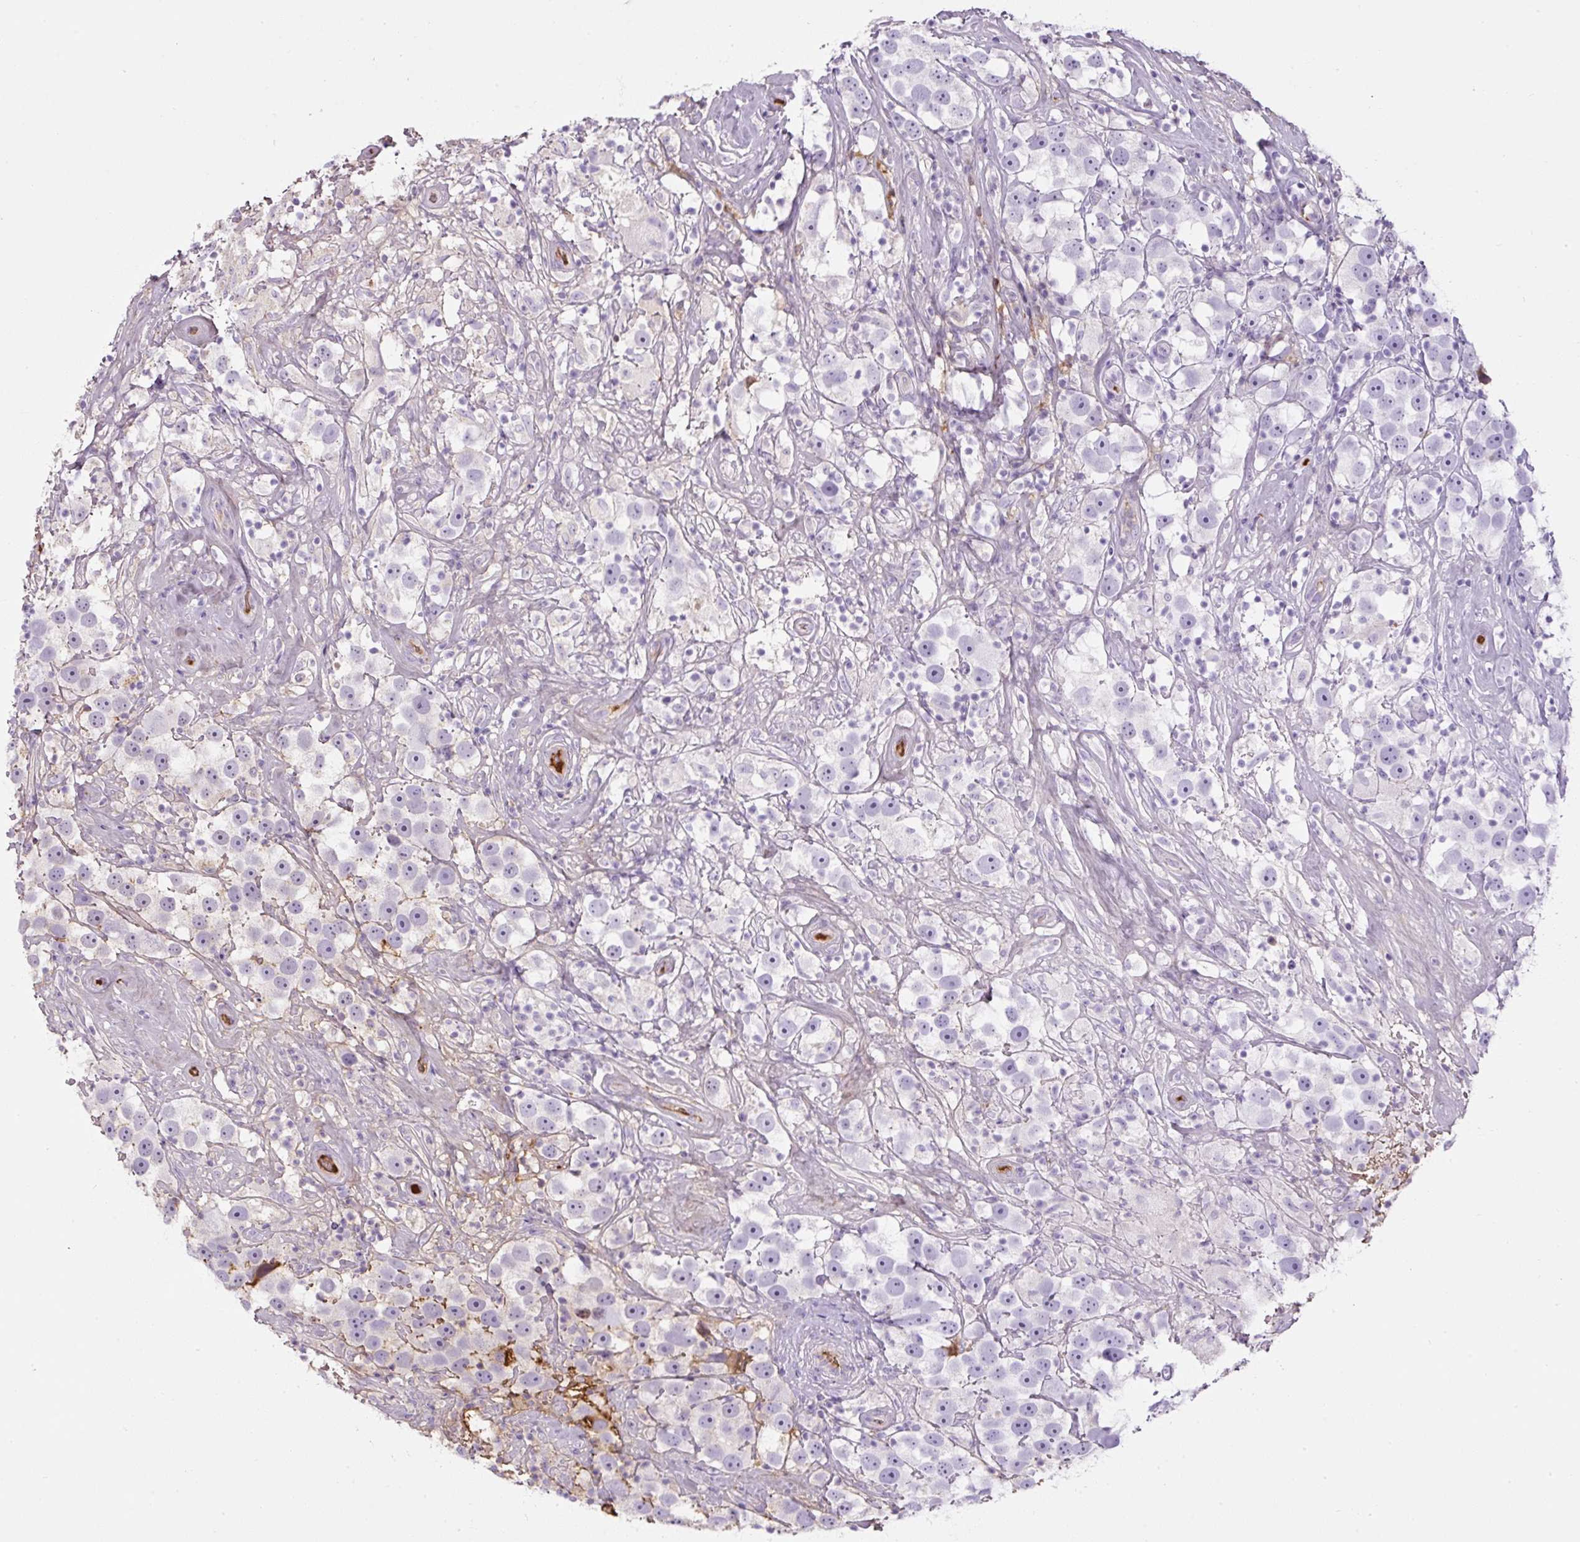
{"staining": {"intensity": "negative", "quantity": "none", "location": "none"}, "tissue": "testis cancer", "cell_type": "Tumor cells", "image_type": "cancer", "snomed": [{"axis": "morphology", "description": "Seminoma, NOS"}, {"axis": "topography", "description": "Testis"}], "caption": "Protein analysis of testis cancer (seminoma) shows no significant staining in tumor cells.", "gene": "APOA1", "patient": {"sex": "male", "age": 49}}